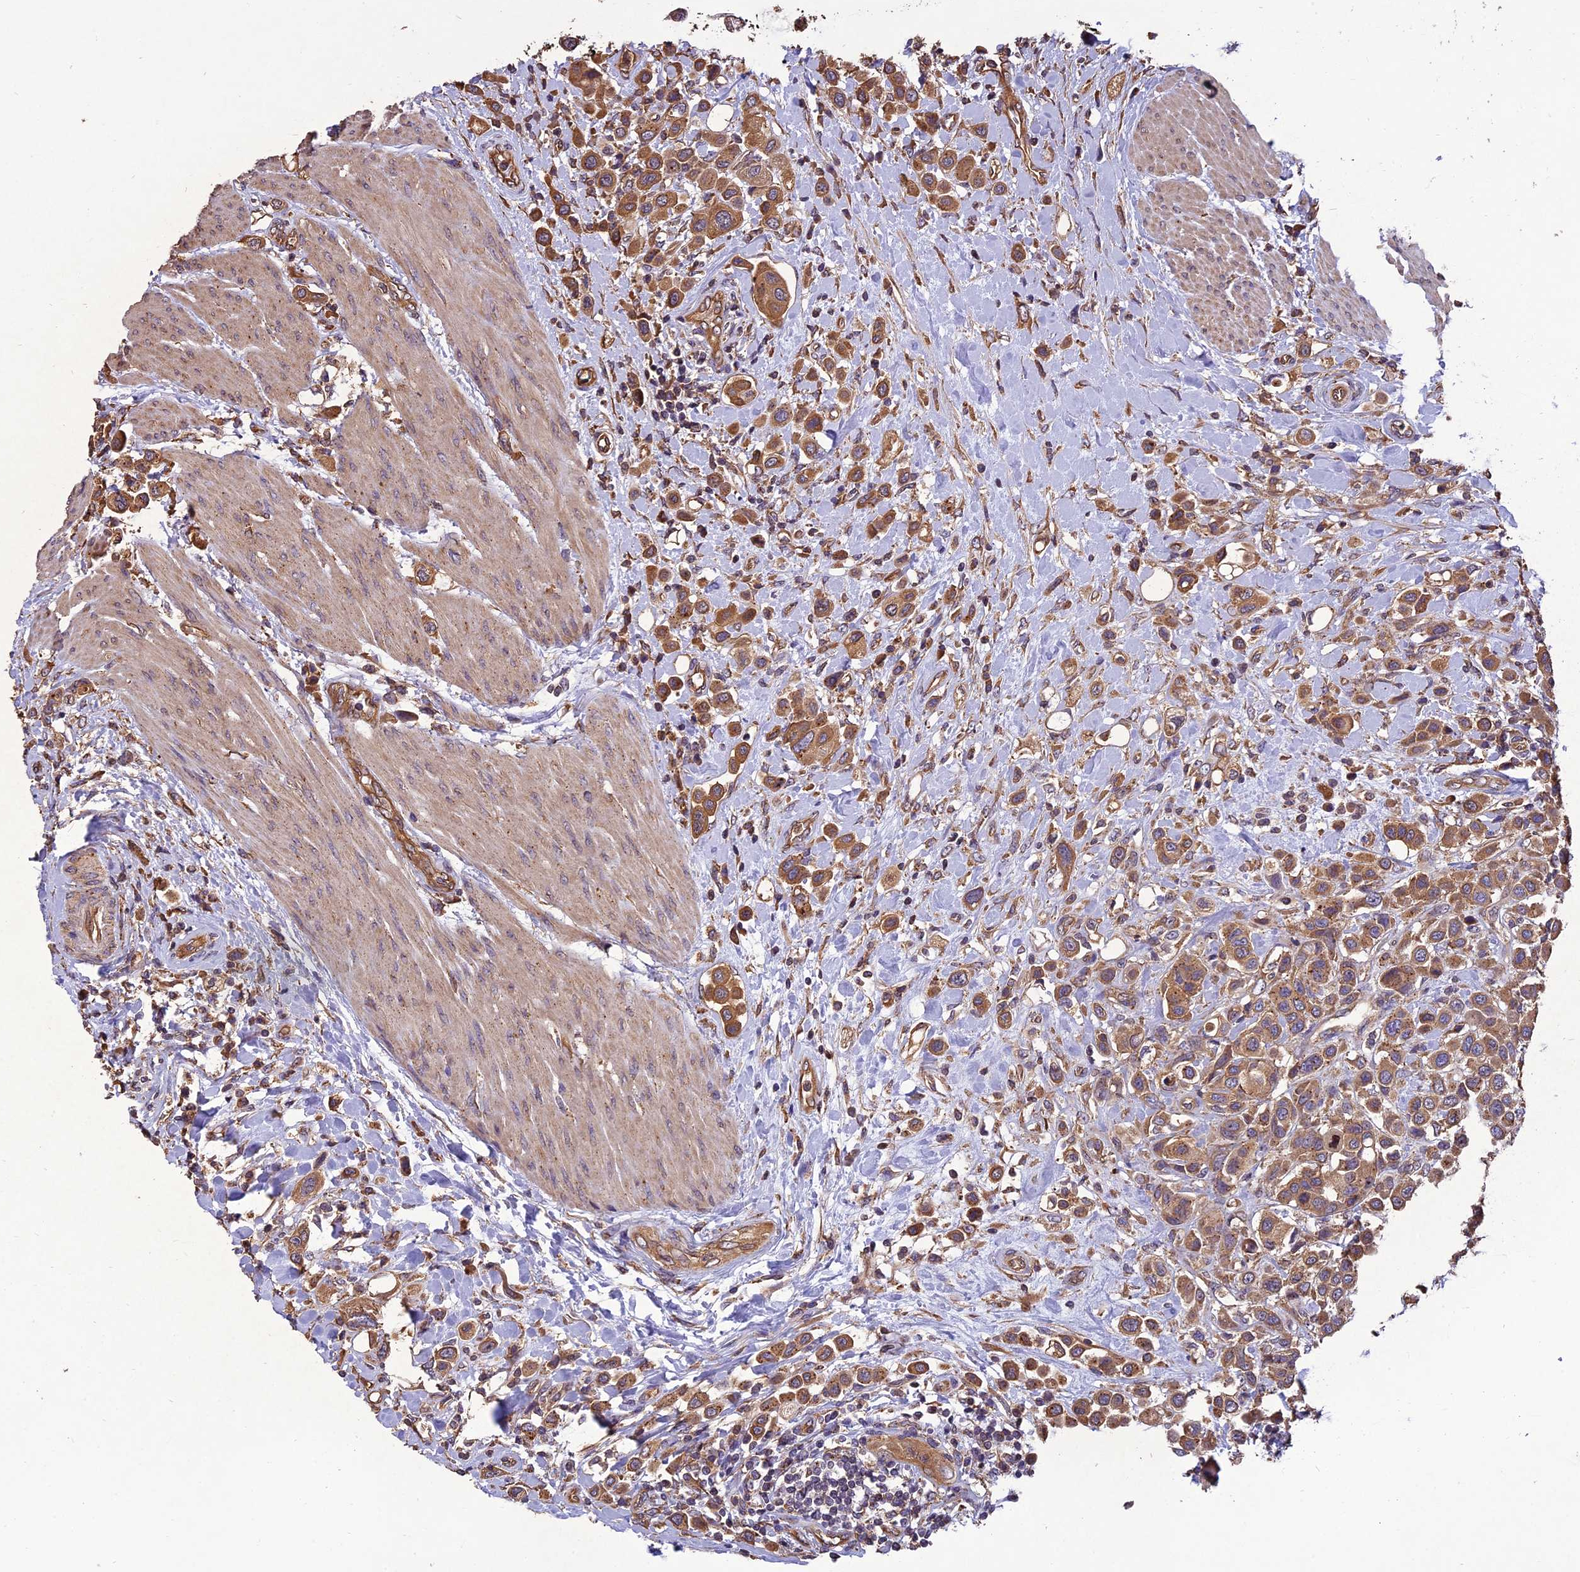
{"staining": {"intensity": "moderate", "quantity": ">75%", "location": "cytoplasmic/membranous"}, "tissue": "urothelial cancer", "cell_type": "Tumor cells", "image_type": "cancer", "snomed": [{"axis": "morphology", "description": "Urothelial carcinoma, High grade"}, {"axis": "topography", "description": "Urinary bladder"}], "caption": "Urothelial cancer stained for a protein (brown) exhibits moderate cytoplasmic/membranous positive staining in about >75% of tumor cells.", "gene": "CHMP2A", "patient": {"sex": "male", "age": 50}}